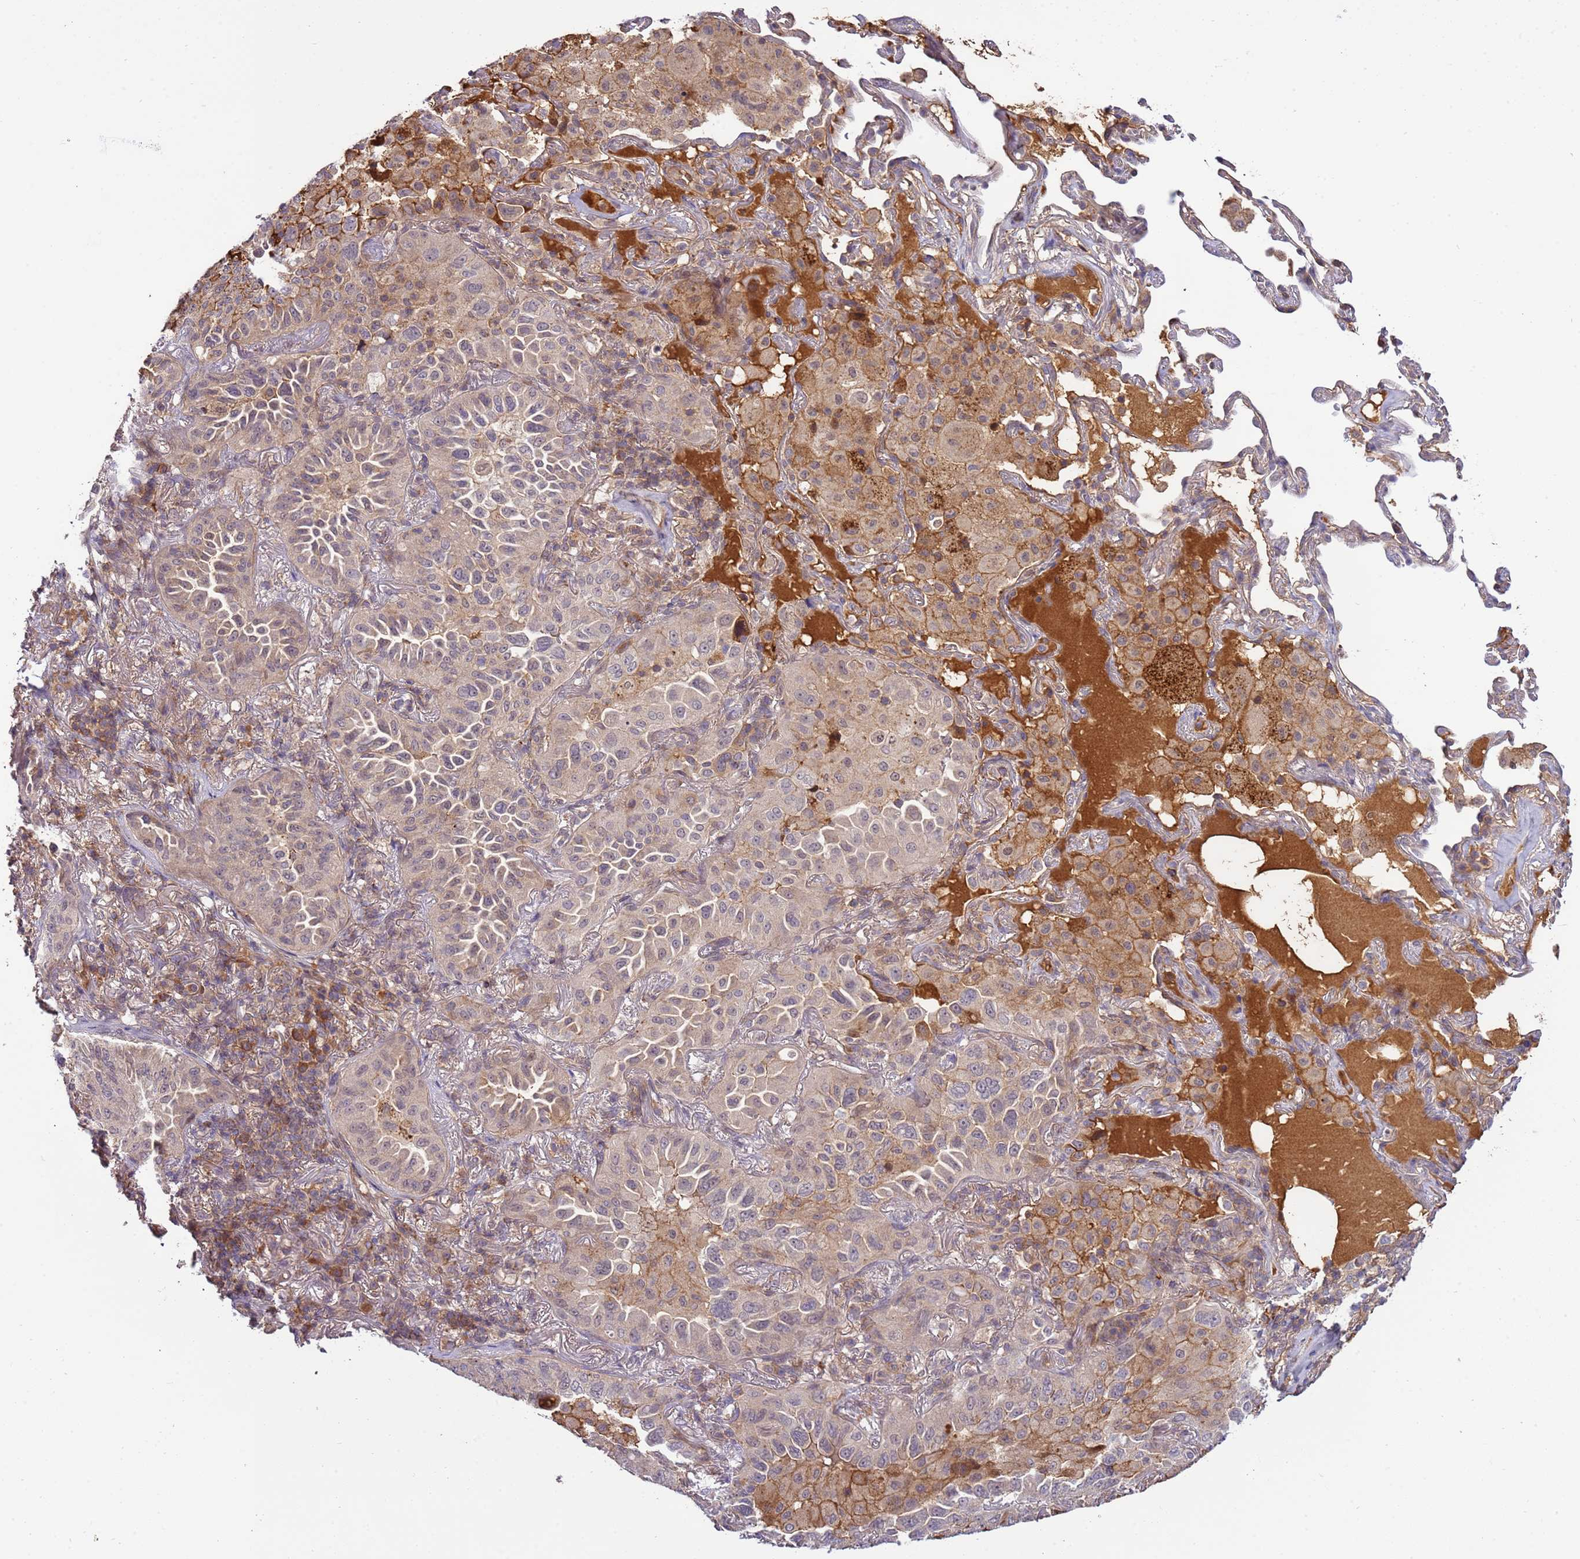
{"staining": {"intensity": "negative", "quantity": "none", "location": "none"}, "tissue": "lung cancer", "cell_type": "Tumor cells", "image_type": "cancer", "snomed": [{"axis": "morphology", "description": "Adenocarcinoma, NOS"}, {"axis": "topography", "description": "Lung"}], "caption": "Human lung adenocarcinoma stained for a protein using immunohistochemistry (IHC) exhibits no expression in tumor cells.", "gene": "ZNF624", "patient": {"sex": "female", "age": 69}}